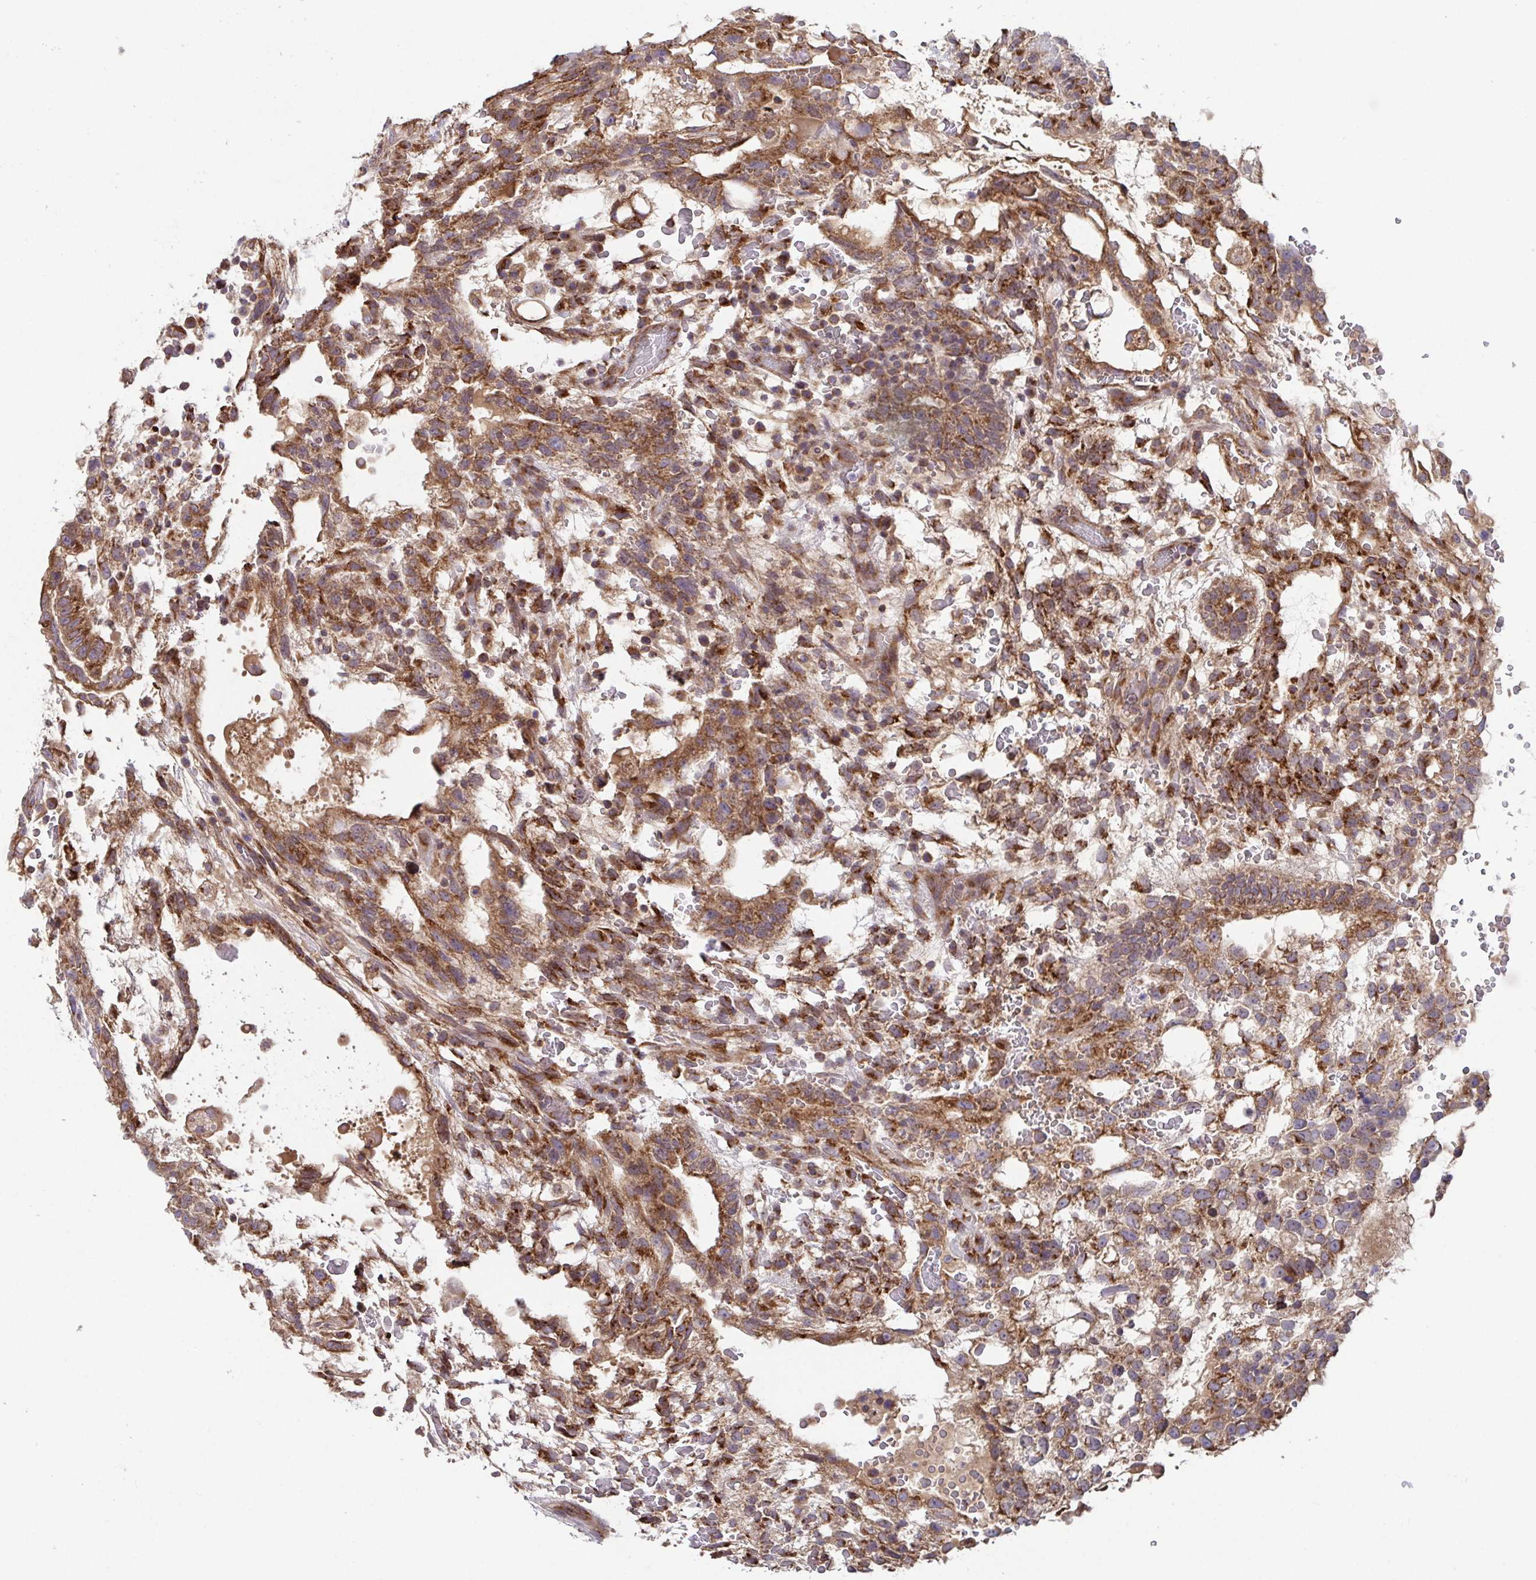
{"staining": {"intensity": "moderate", "quantity": ">75%", "location": "cytoplasmic/membranous"}, "tissue": "testis cancer", "cell_type": "Tumor cells", "image_type": "cancer", "snomed": [{"axis": "morphology", "description": "Normal tissue, NOS"}, {"axis": "morphology", "description": "Carcinoma, Embryonal, NOS"}, {"axis": "topography", "description": "Testis"}], "caption": "This micrograph exhibits testis embryonal carcinoma stained with immunohistochemistry (IHC) to label a protein in brown. The cytoplasmic/membranous of tumor cells show moderate positivity for the protein. Nuclei are counter-stained blue.", "gene": "ATP5MJ", "patient": {"sex": "male", "age": 32}}